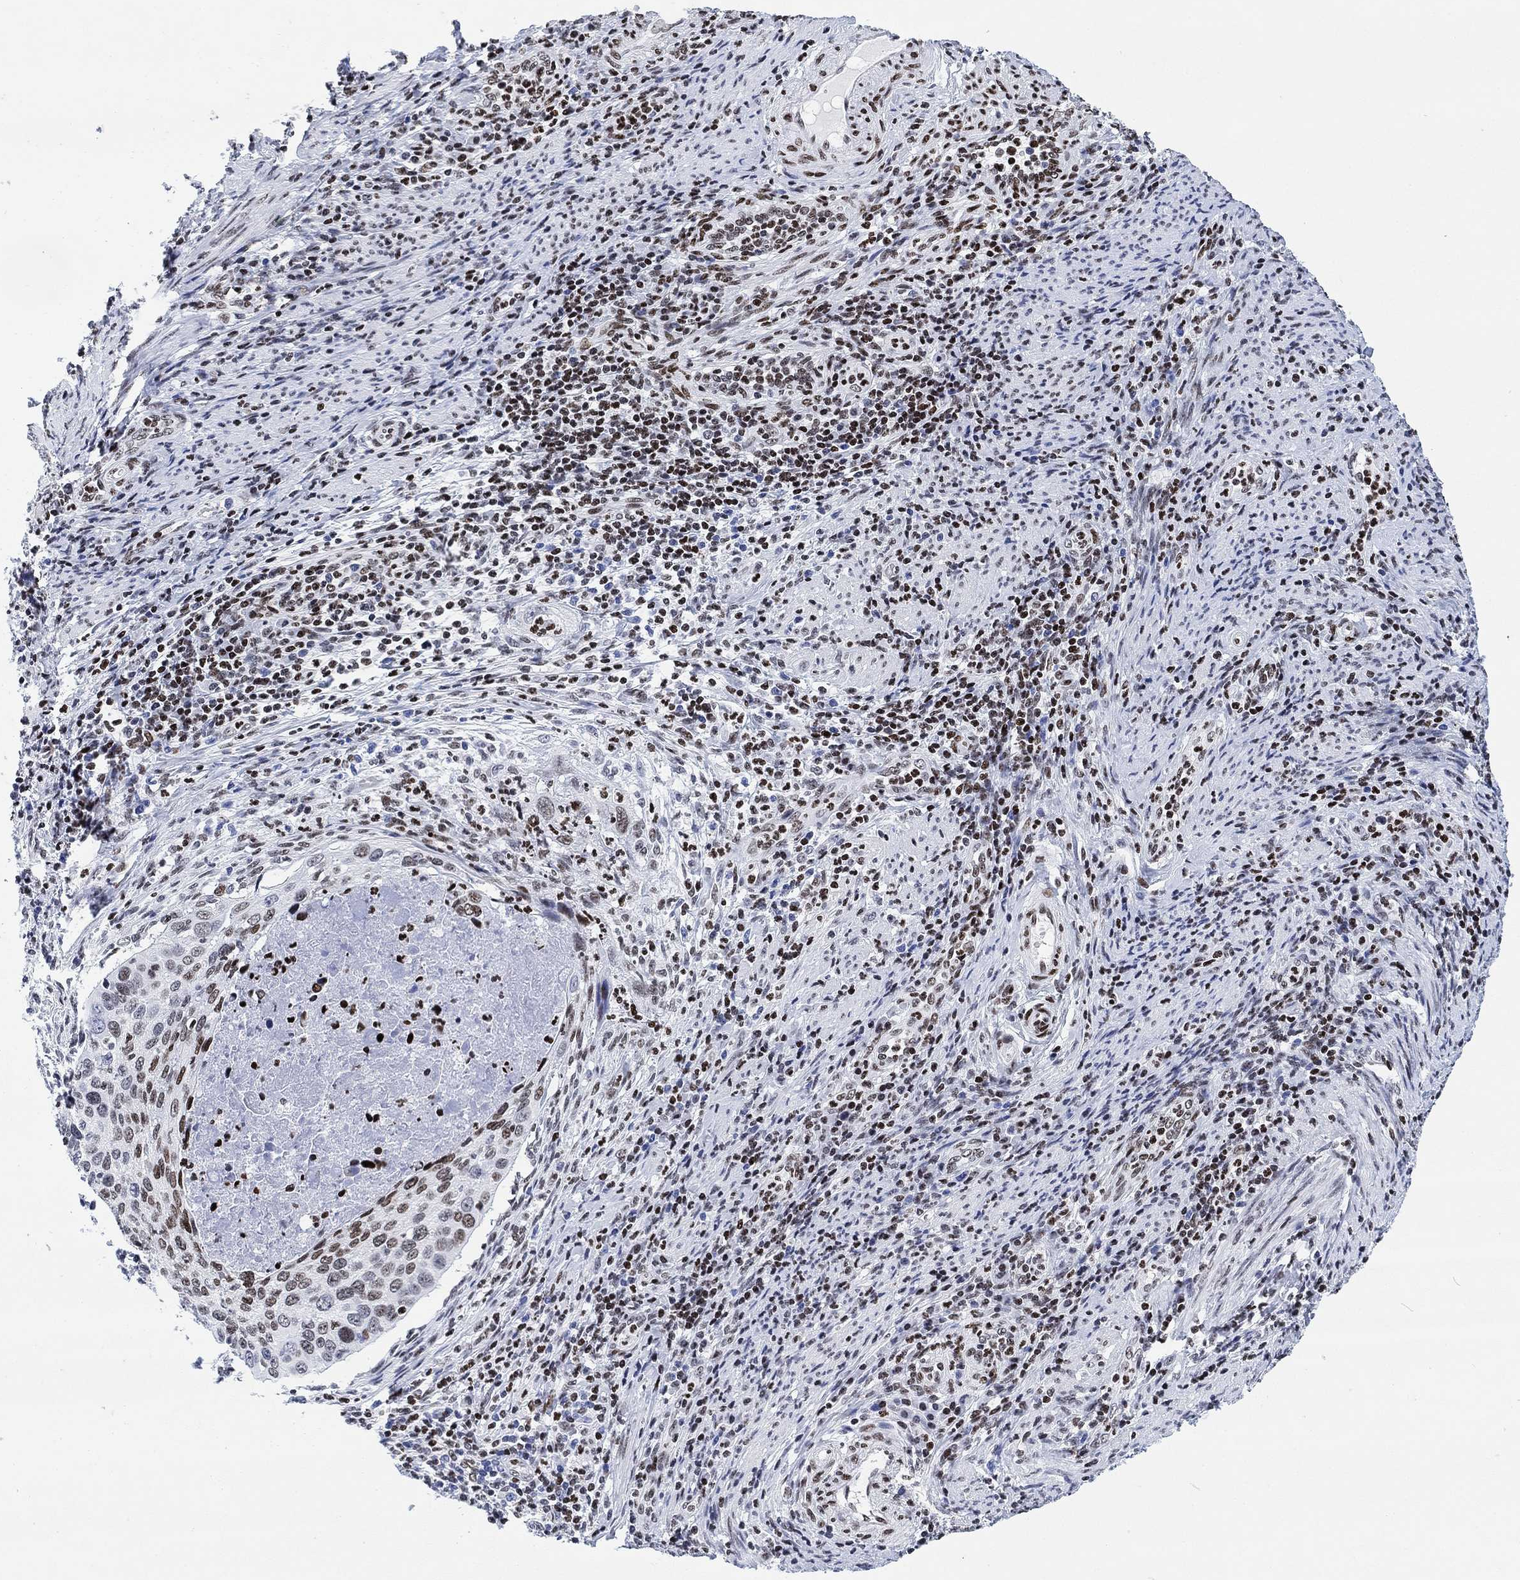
{"staining": {"intensity": "strong", "quantity": "<25%", "location": "nuclear"}, "tissue": "cervical cancer", "cell_type": "Tumor cells", "image_type": "cancer", "snomed": [{"axis": "morphology", "description": "Squamous cell carcinoma, NOS"}, {"axis": "topography", "description": "Cervix"}], "caption": "Protein analysis of cervical squamous cell carcinoma tissue shows strong nuclear positivity in approximately <25% of tumor cells.", "gene": "H1-10", "patient": {"sex": "female", "age": 26}}